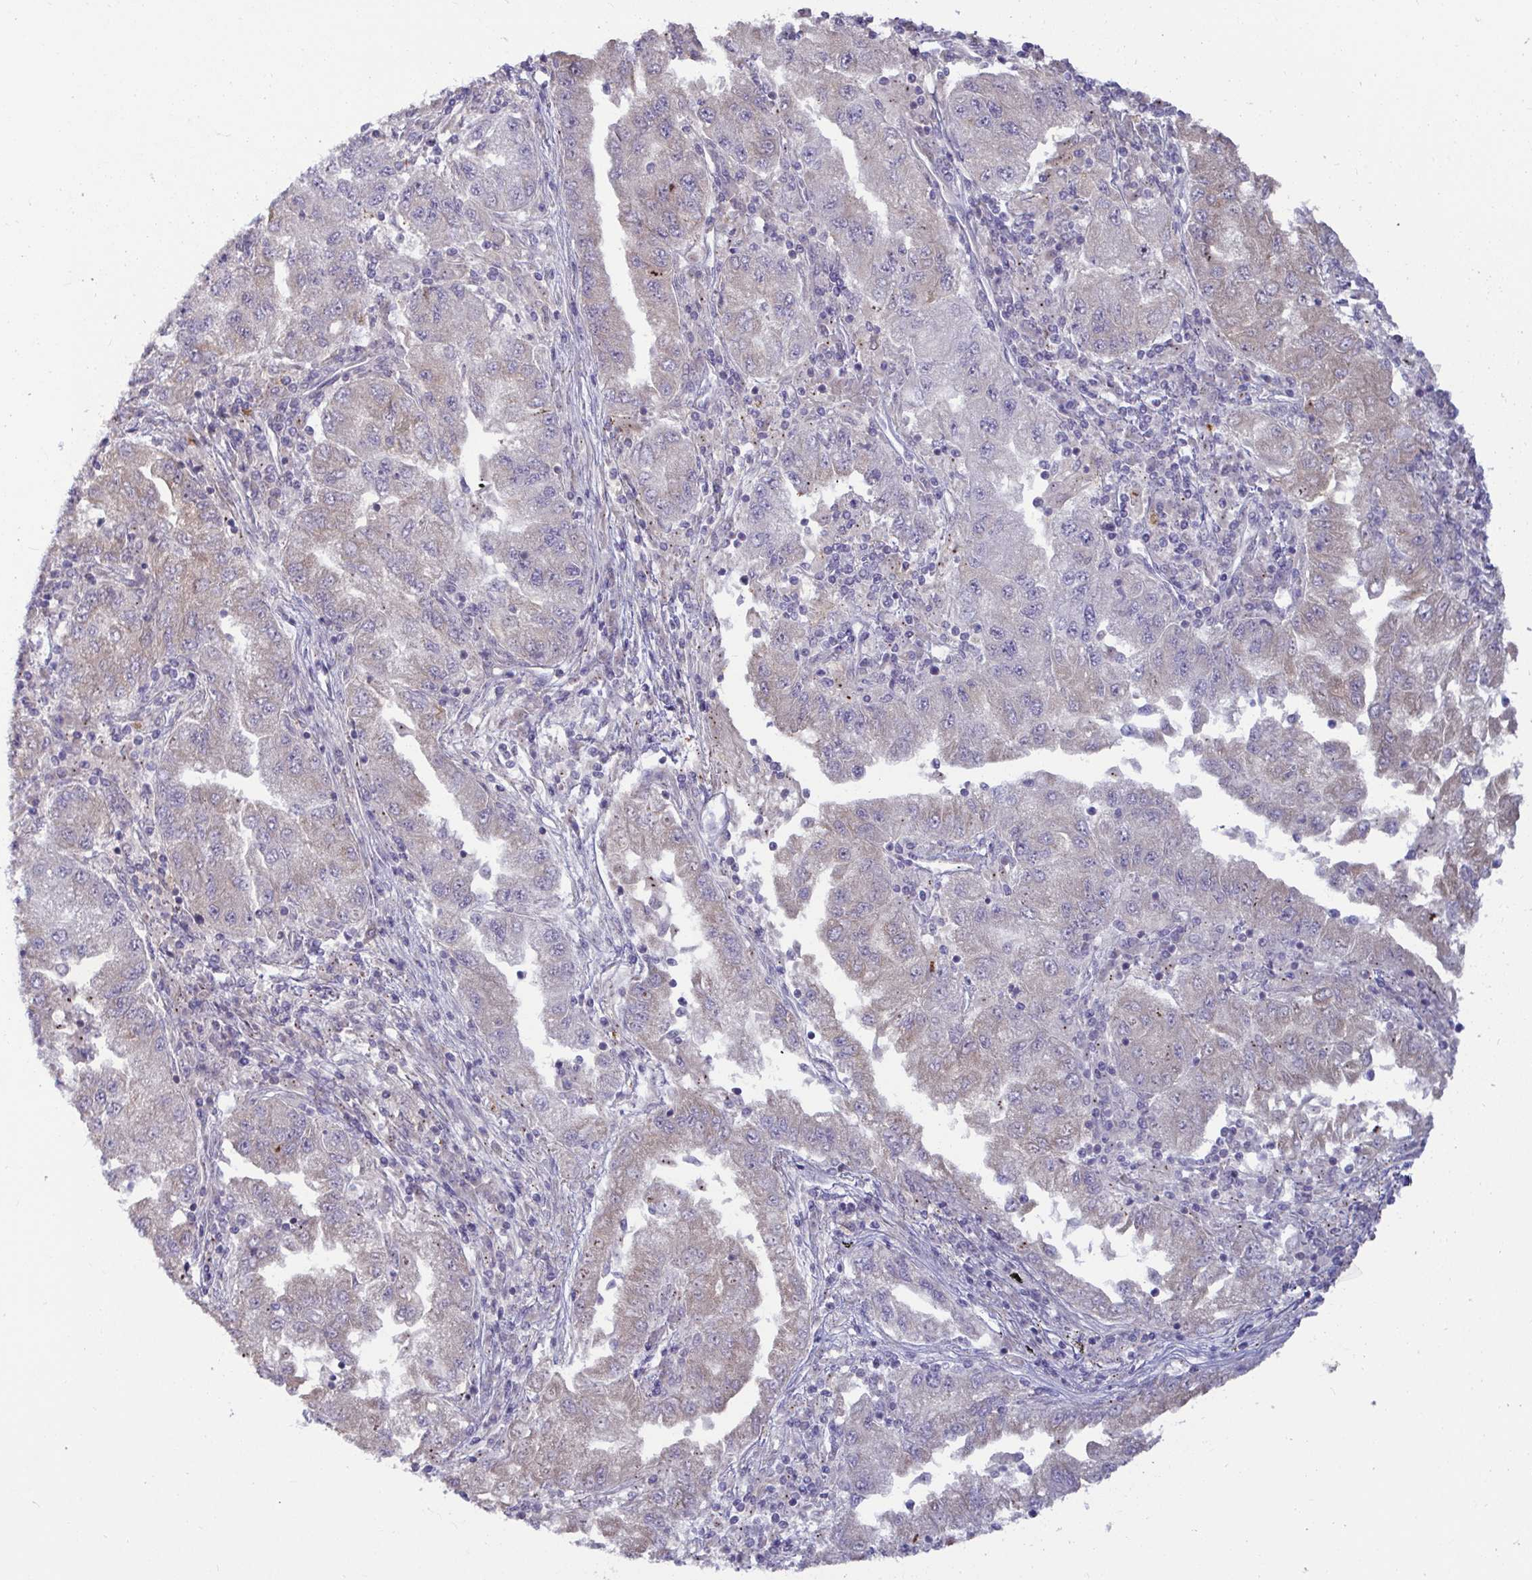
{"staining": {"intensity": "weak", "quantity": "<25%", "location": "cytoplasmic/membranous"}, "tissue": "lung cancer", "cell_type": "Tumor cells", "image_type": "cancer", "snomed": [{"axis": "morphology", "description": "Adenocarcinoma, NOS"}, {"axis": "morphology", "description": "Adenocarcinoma primary or metastatic"}, {"axis": "topography", "description": "Lung"}], "caption": "Immunohistochemical staining of lung cancer exhibits no significant staining in tumor cells. Brightfield microscopy of IHC stained with DAB (3,3'-diaminobenzidine) (brown) and hematoxylin (blue), captured at high magnification.", "gene": "GSTM1", "patient": {"sex": "male", "age": 74}}